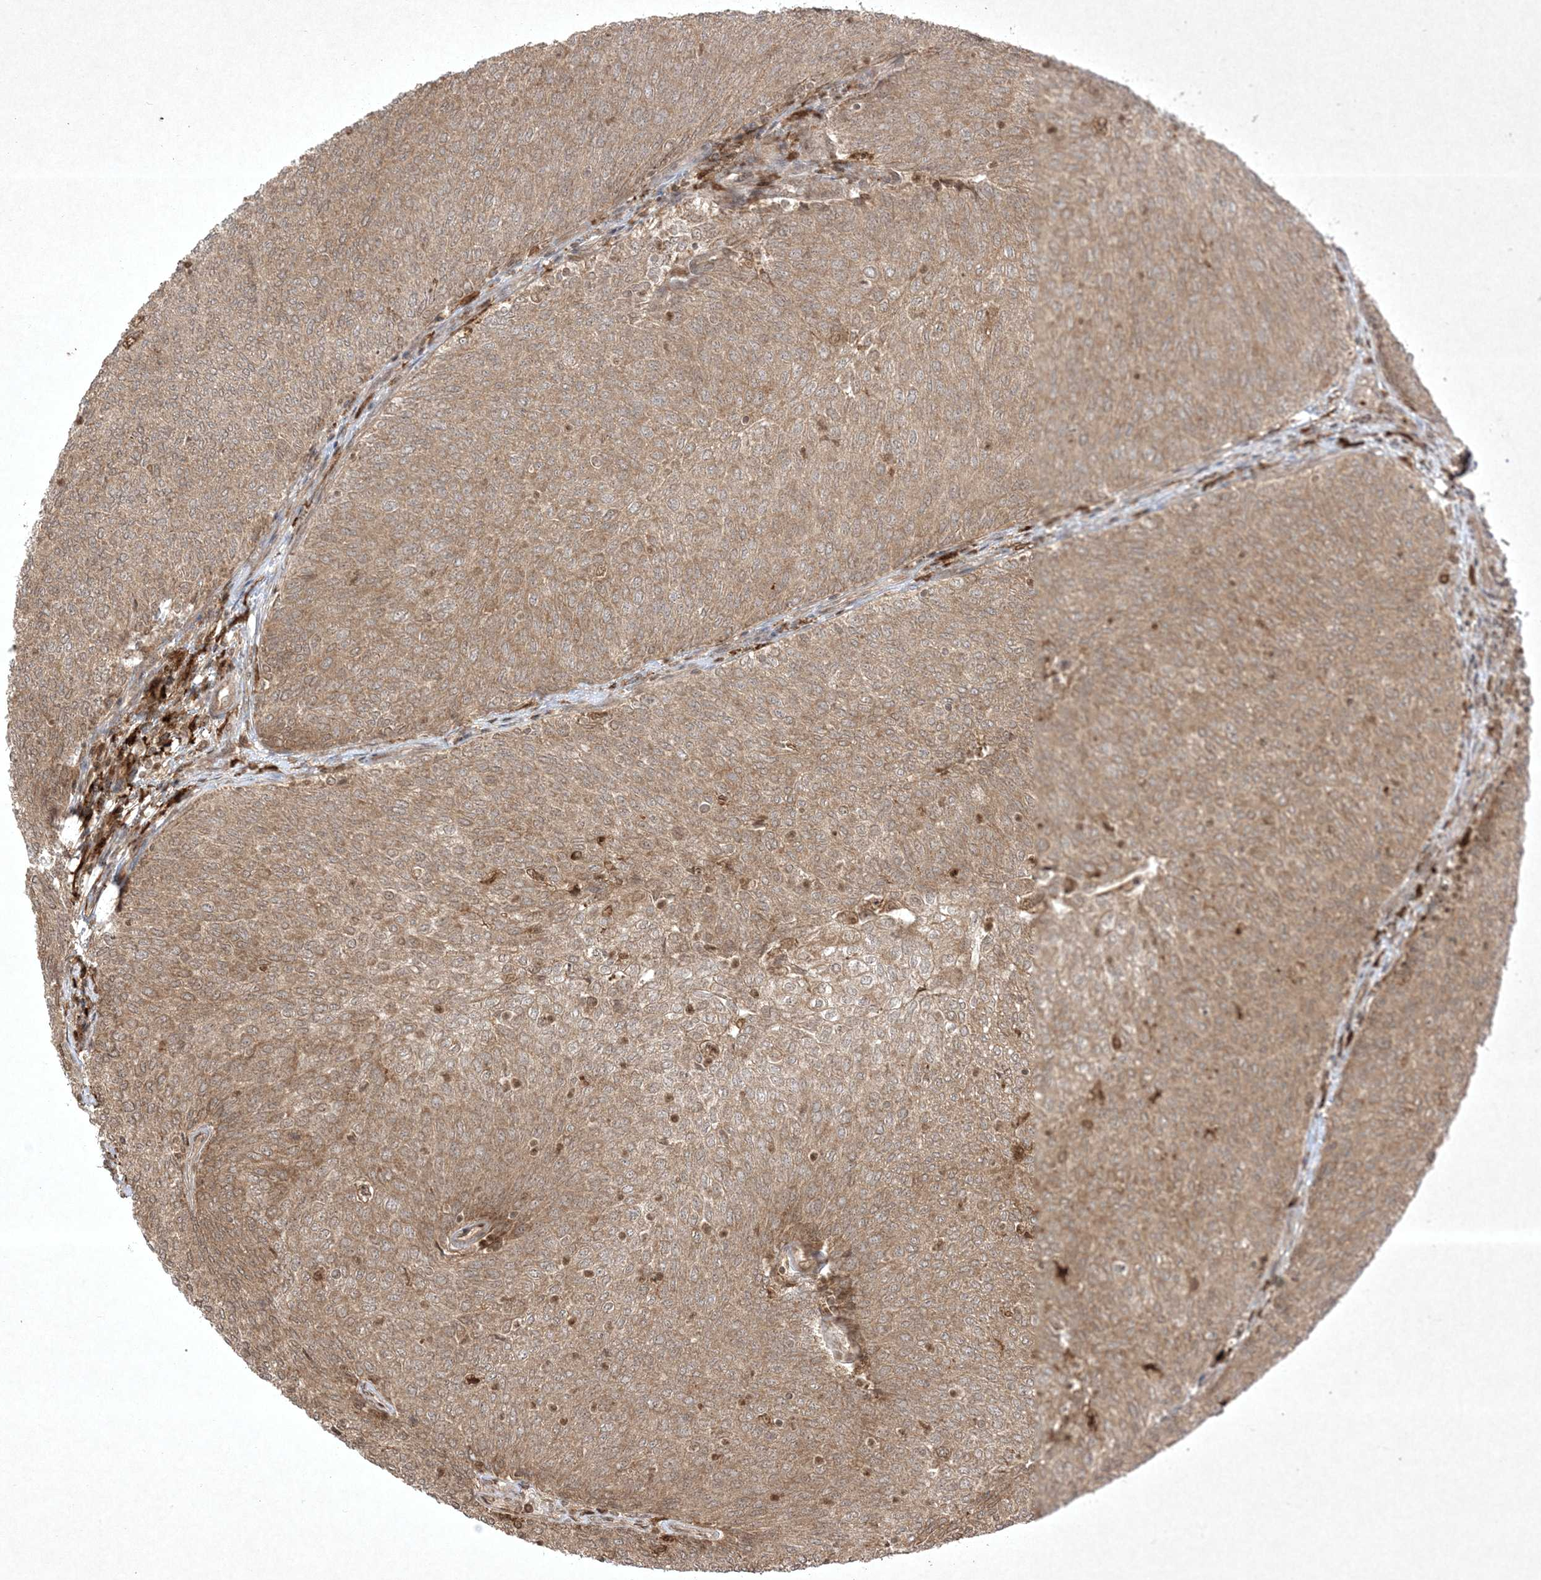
{"staining": {"intensity": "moderate", "quantity": ">75%", "location": "cytoplasmic/membranous"}, "tissue": "urothelial cancer", "cell_type": "Tumor cells", "image_type": "cancer", "snomed": [{"axis": "morphology", "description": "Urothelial carcinoma, Low grade"}, {"axis": "topography", "description": "Urinary bladder"}], "caption": "Protein expression by immunohistochemistry demonstrates moderate cytoplasmic/membranous expression in about >75% of tumor cells in low-grade urothelial carcinoma.", "gene": "PTK6", "patient": {"sex": "female", "age": 79}}